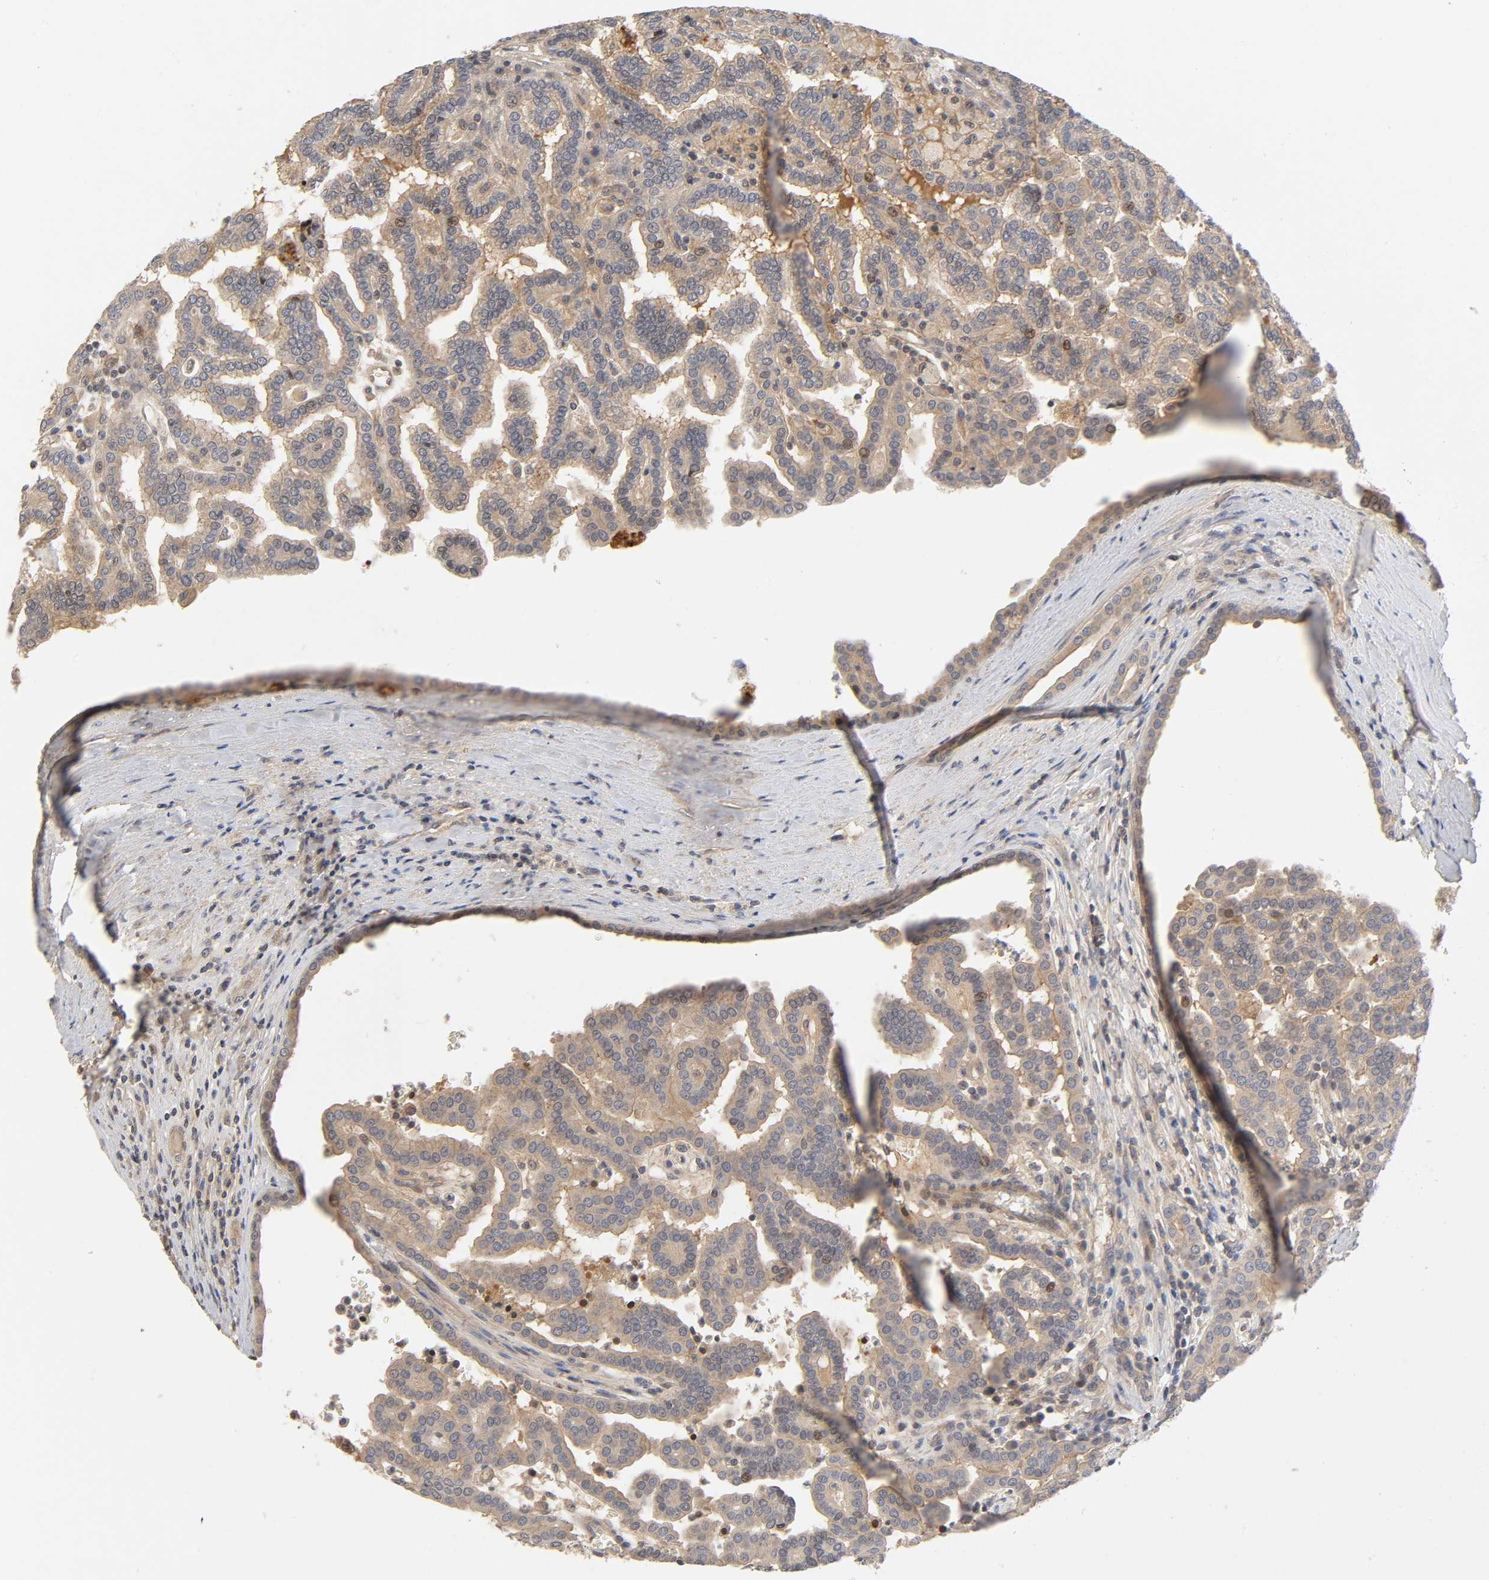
{"staining": {"intensity": "moderate", "quantity": ">75%", "location": "cytoplasmic/membranous"}, "tissue": "renal cancer", "cell_type": "Tumor cells", "image_type": "cancer", "snomed": [{"axis": "morphology", "description": "Adenocarcinoma, NOS"}, {"axis": "topography", "description": "Kidney"}], "caption": "Renal cancer stained with DAB immunohistochemistry reveals medium levels of moderate cytoplasmic/membranous positivity in approximately >75% of tumor cells.", "gene": "CPB2", "patient": {"sex": "male", "age": 61}}